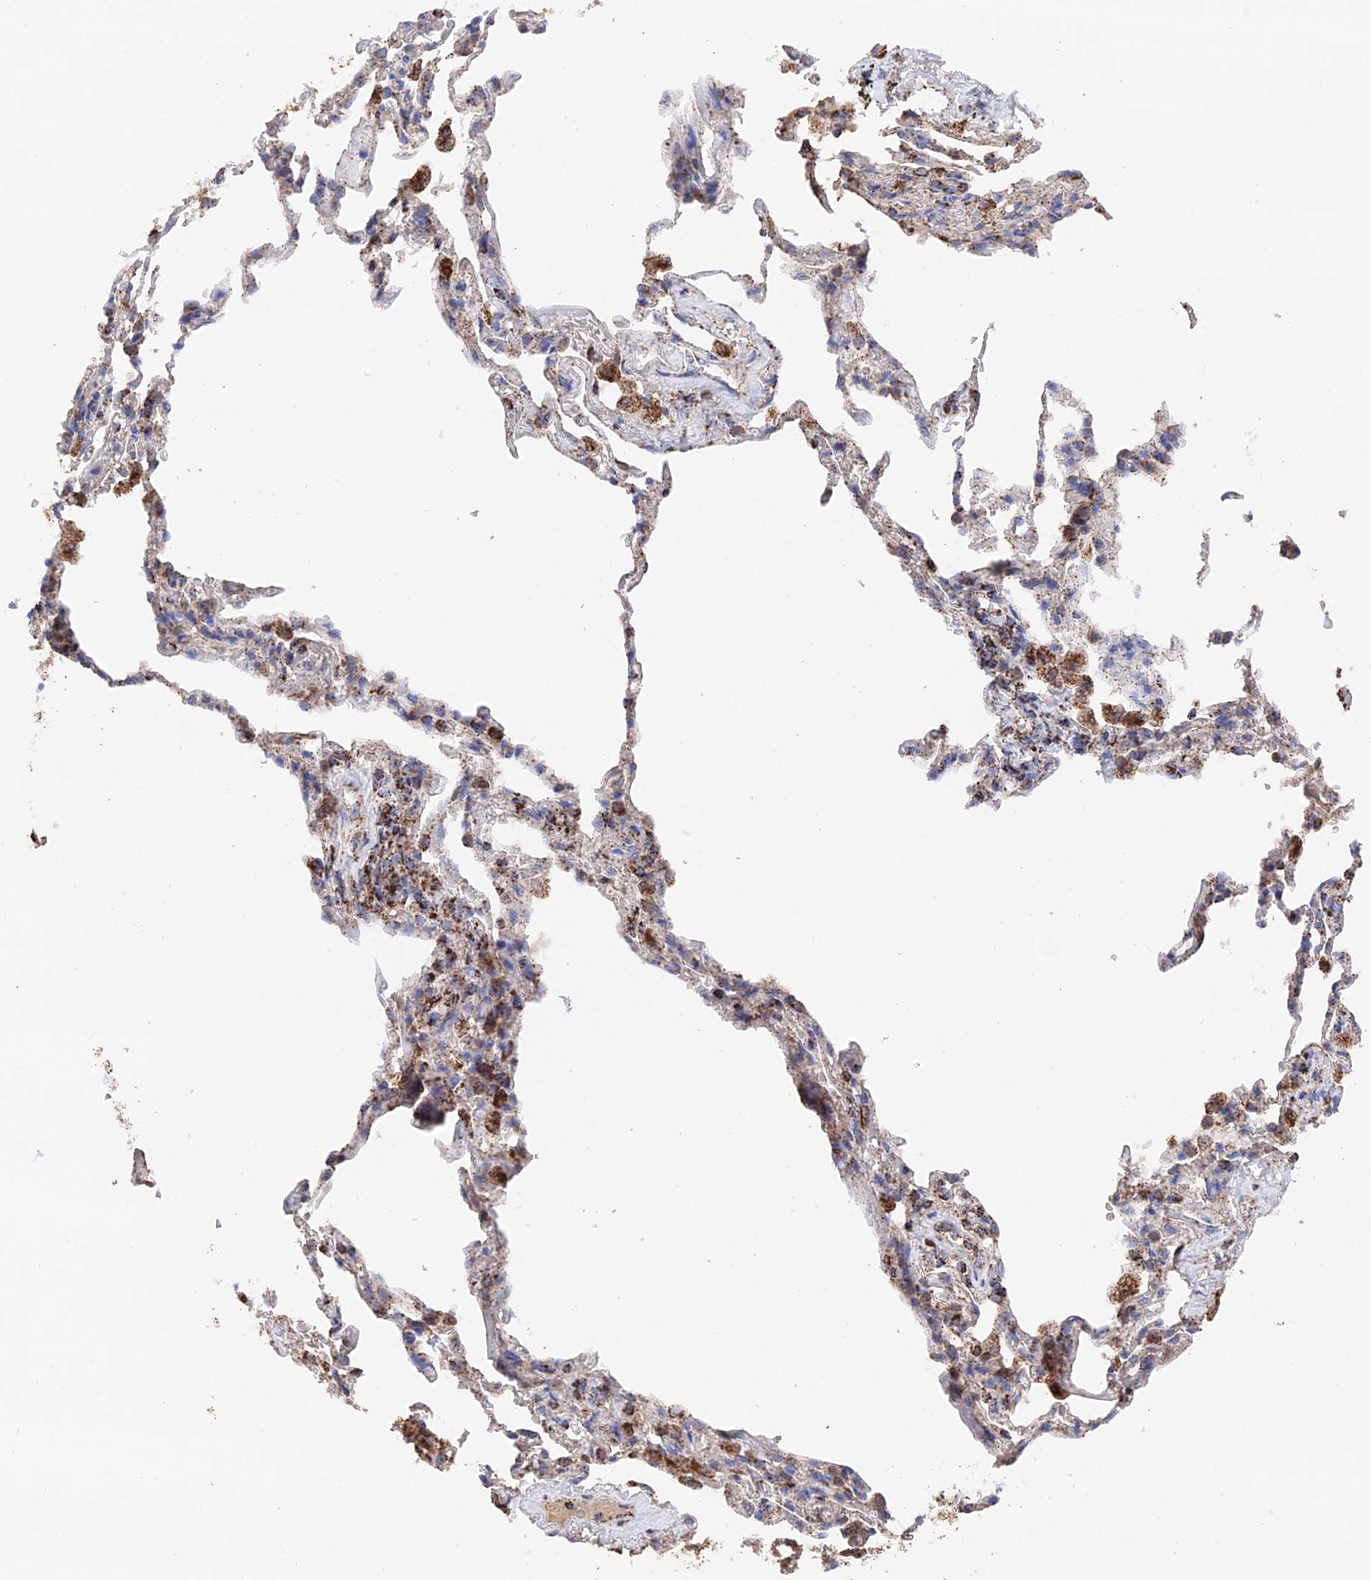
{"staining": {"intensity": "weak", "quantity": "25%-75%", "location": "cytoplasmic/membranous"}, "tissue": "adipose tissue", "cell_type": "Adipocytes", "image_type": "normal", "snomed": [{"axis": "morphology", "description": "Normal tissue, NOS"}, {"axis": "topography", "description": "Lymph node"}, {"axis": "topography", "description": "Bronchus"}], "caption": "Adipocytes demonstrate weak cytoplasmic/membranous staining in approximately 25%-75% of cells in unremarkable adipose tissue.", "gene": "HAUS8", "patient": {"sex": "male", "age": 63}}